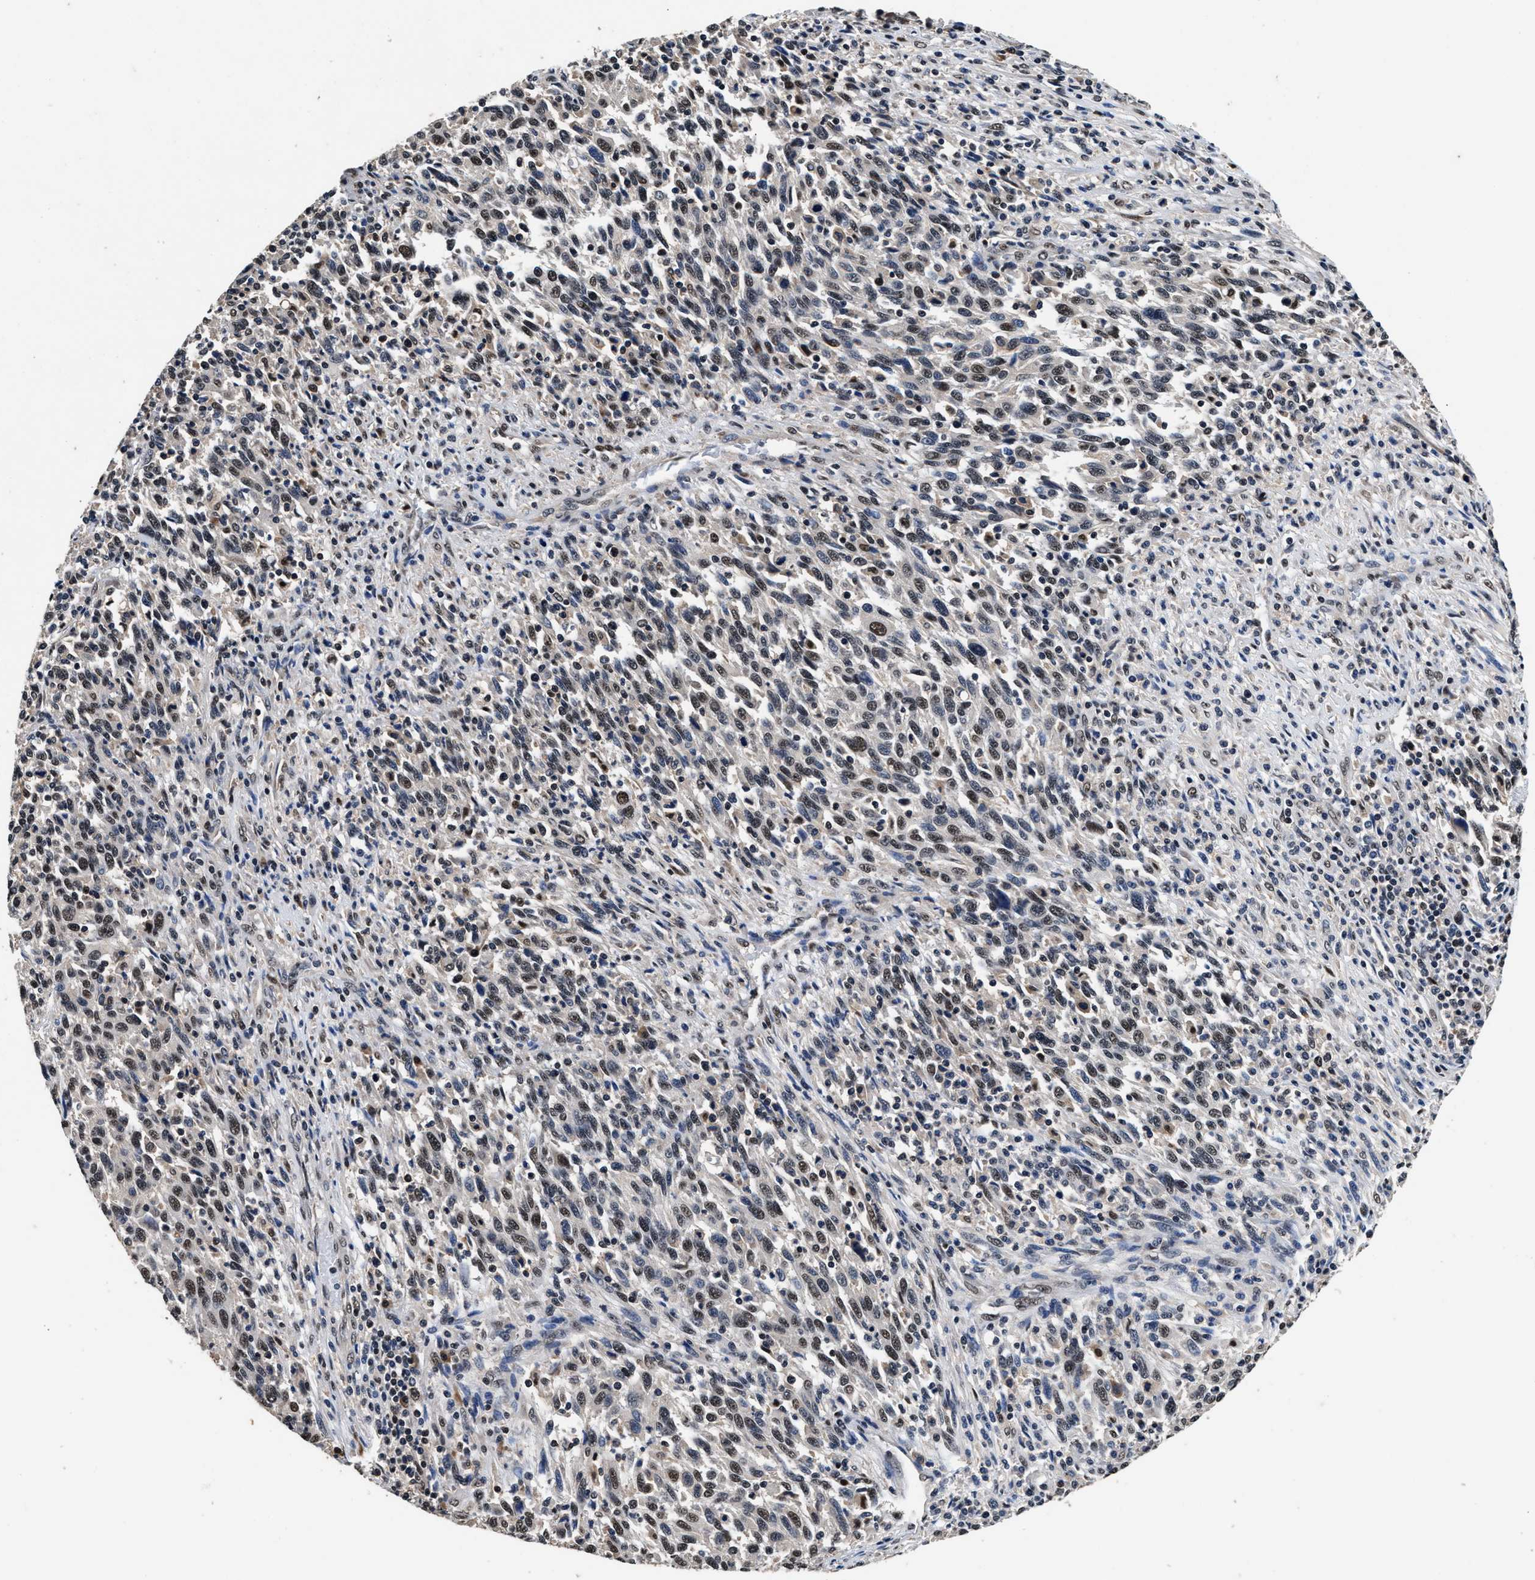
{"staining": {"intensity": "moderate", "quantity": "25%-75%", "location": "nuclear"}, "tissue": "melanoma", "cell_type": "Tumor cells", "image_type": "cancer", "snomed": [{"axis": "morphology", "description": "Malignant melanoma, Metastatic site"}, {"axis": "topography", "description": "Lymph node"}], "caption": "Immunohistochemistry (DAB) staining of human melanoma exhibits moderate nuclear protein expression in approximately 25%-75% of tumor cells.", "gene": "USP16", "patient": {"sex": "male", "age": 61}}